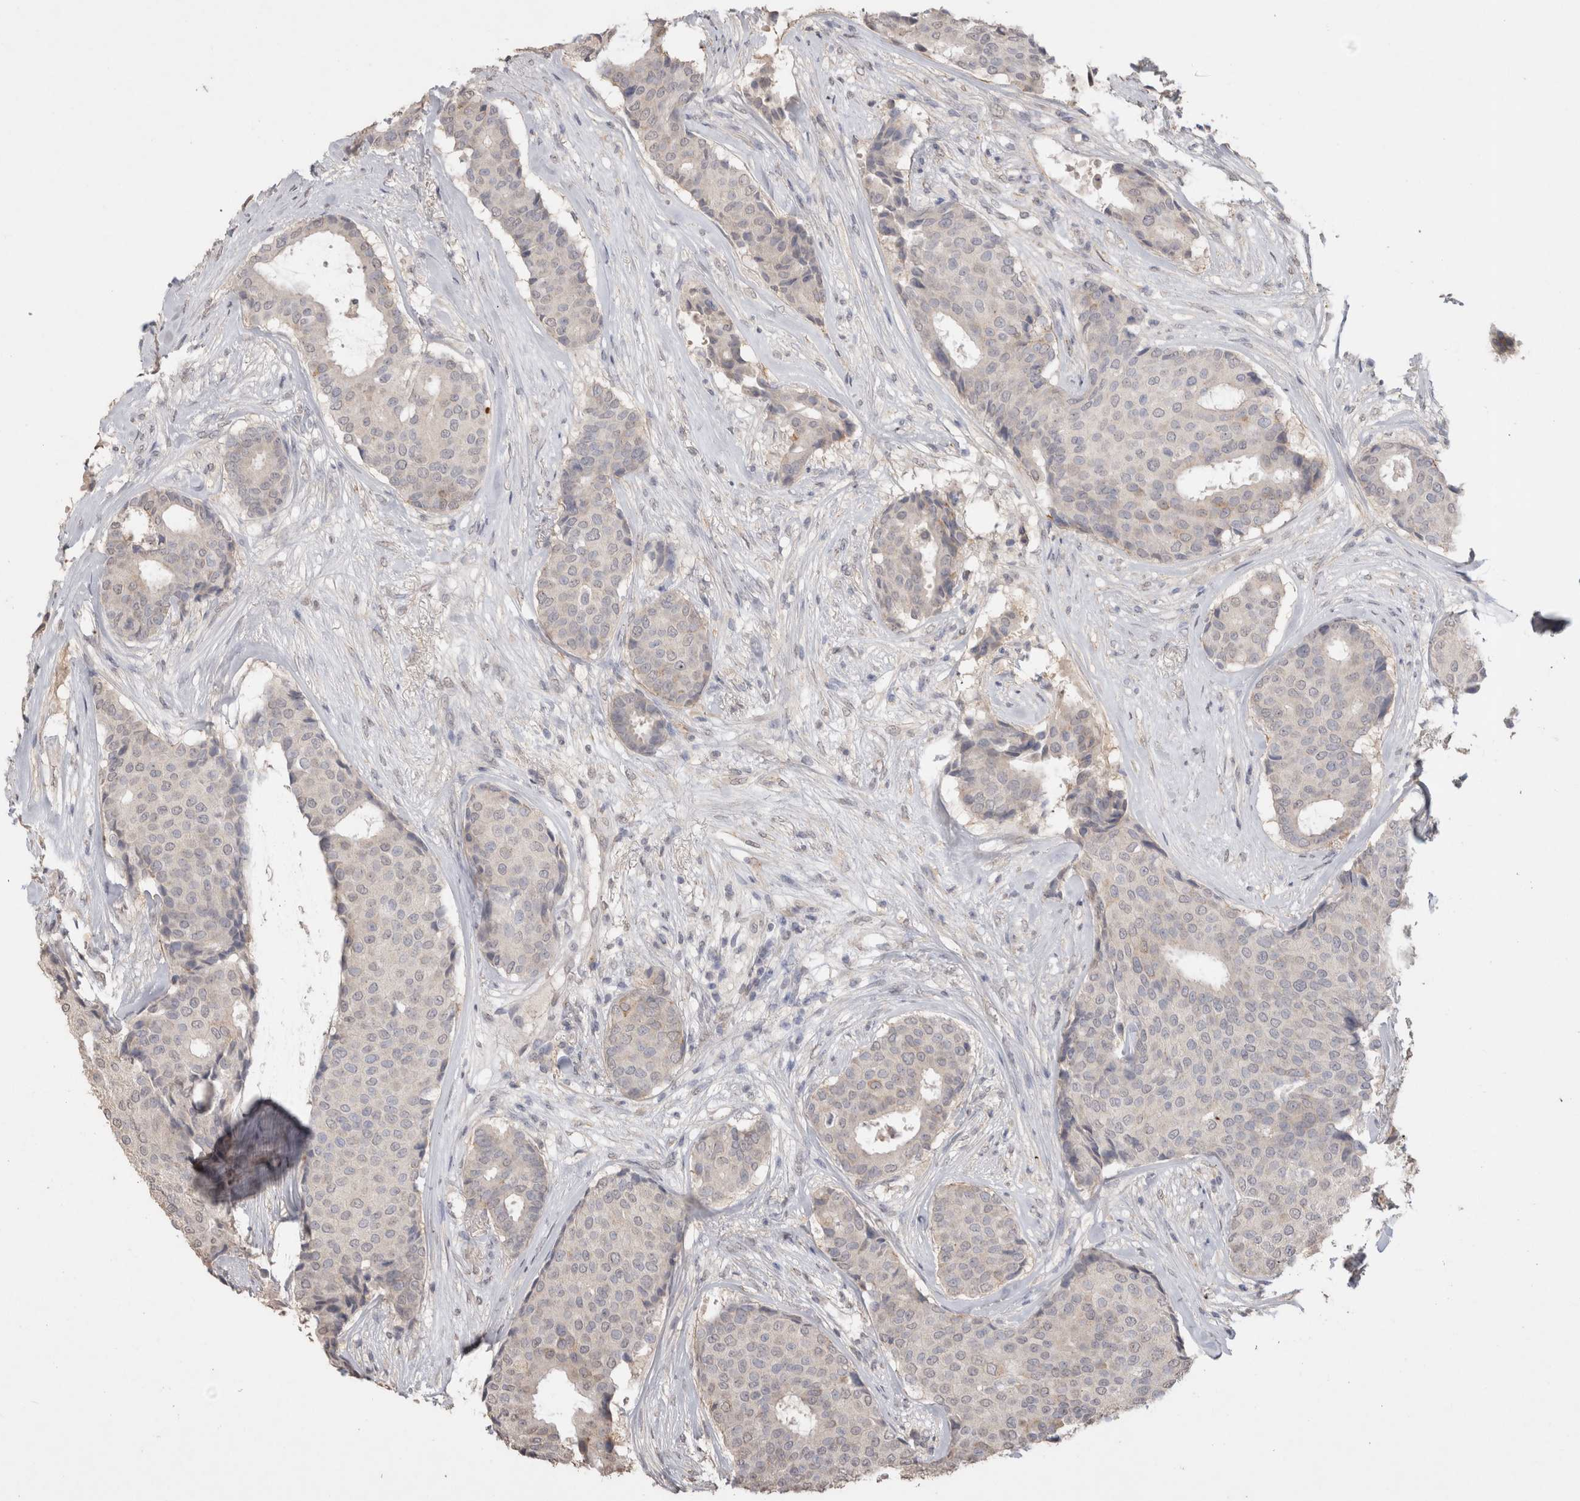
{"staining": {"intensity": "negative", "quantity": "none", "location": "none"}, "tissue": "breast cancer", "cell_type": "Tumor cells", "image_type": "cancer", "snomed": [{"axis": "morphology", "description": "Duct carcinoma"}, {"axis": "topography", "description": "Breast"}], "caption": "Immunohistochemistry (IHC) micrograph of neoplastic tissue: breast cancer stained with DAB (3,3'-diaminobenzidine) displays no significant protein staining in tumor cells.", "gene": "NAALADL2", "patient": {"sex": "female", "age": 75}}